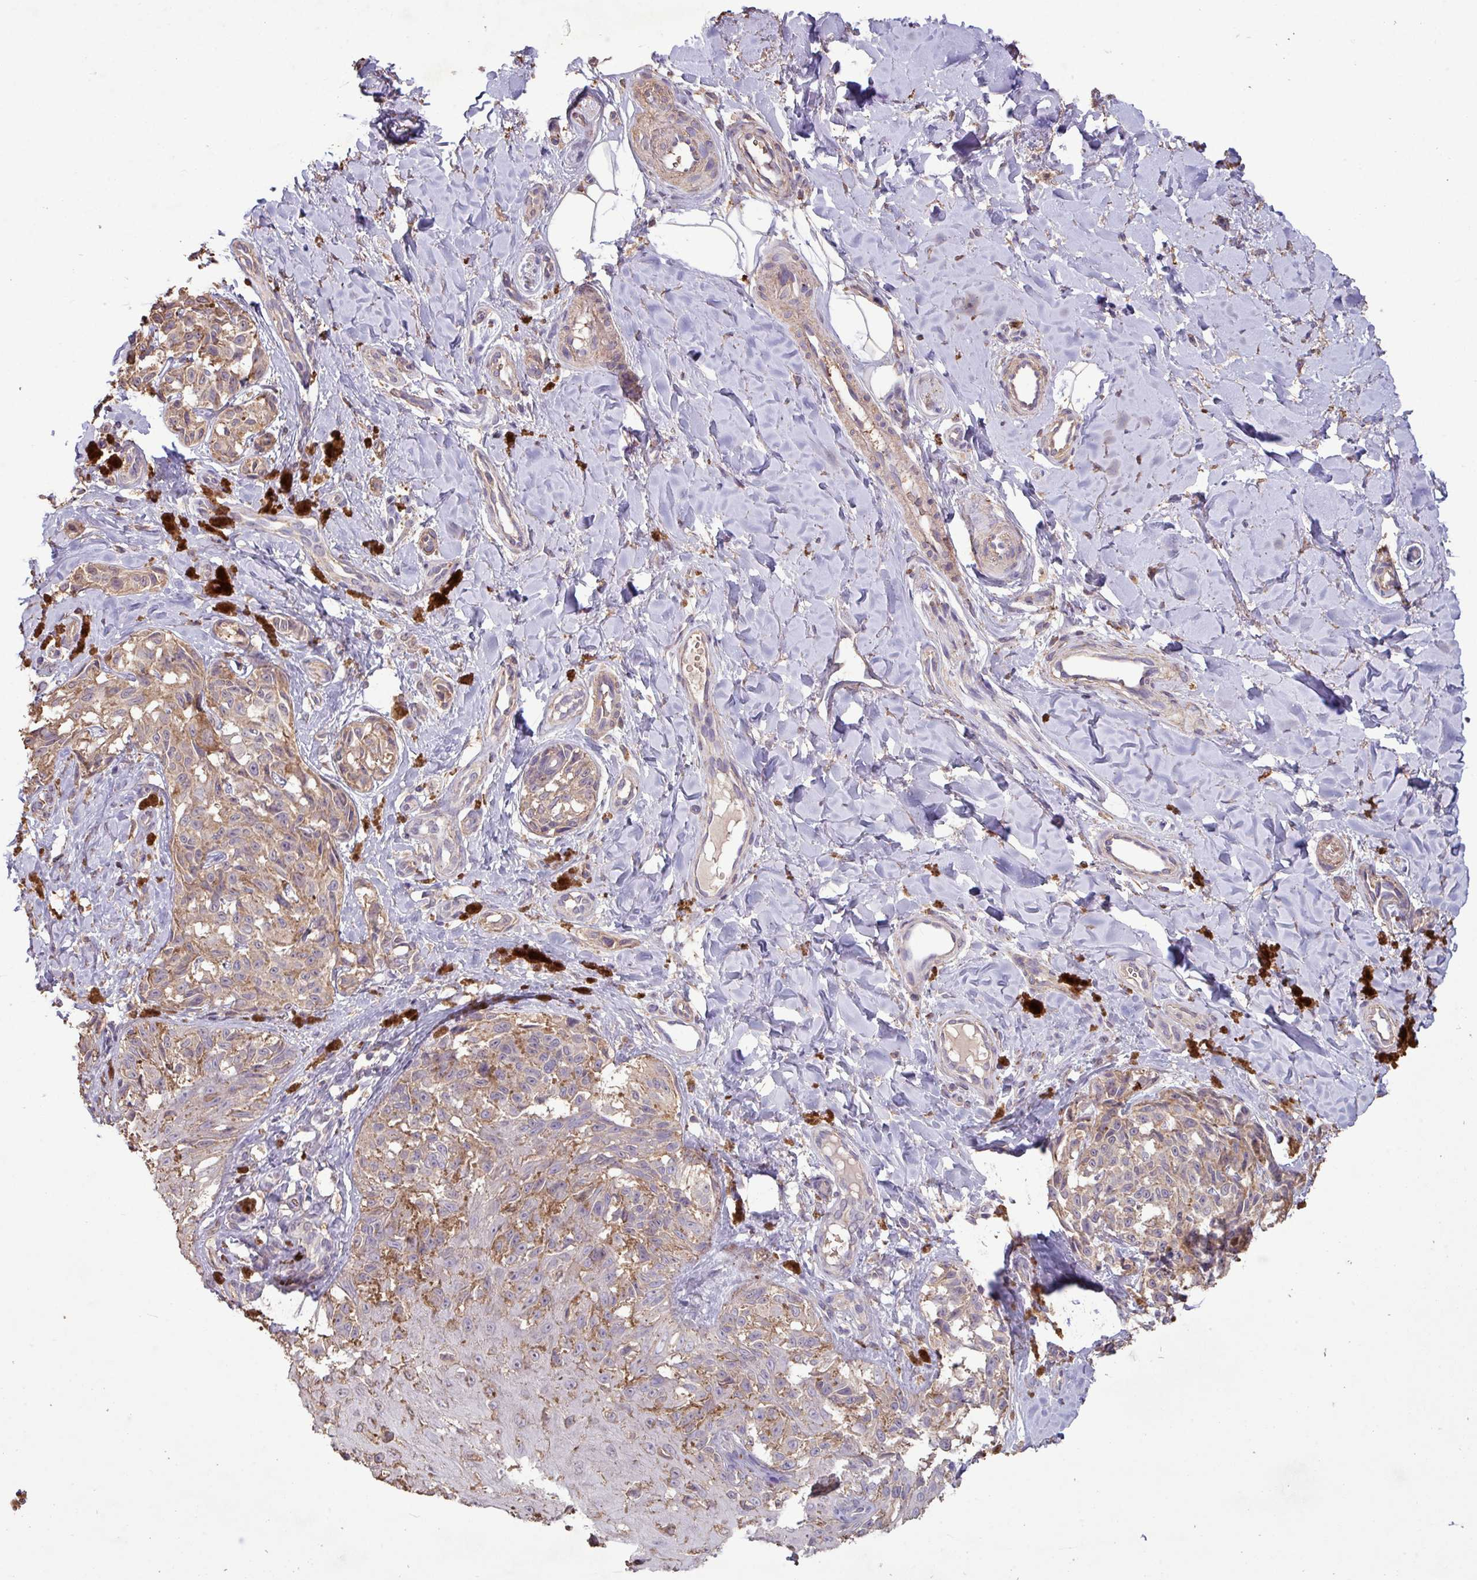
{"staining": {"intensity": "weak", "quantity": "25%-75%", "location": "cytoplasmic/membranous"}, "tissue": "melanoma", "cell_type": "Tumor cells", "image_type": "cancer", "snomed": [{"axis": "morphology", "description": "Malignant melanoma, NOS"}, {"axis": "topography", "description": "Skin"}], "caption": "Brown immunohistochemical staining in malignant melanoma shows weak cytoplasmic/membranous staining in approximately 25%-75% of tumor cells. (DAB = brown stain, brightfield microscopy at high magnification).", "gene": "CAMK2B", "patient": {"sex": "female", "age": 65}}